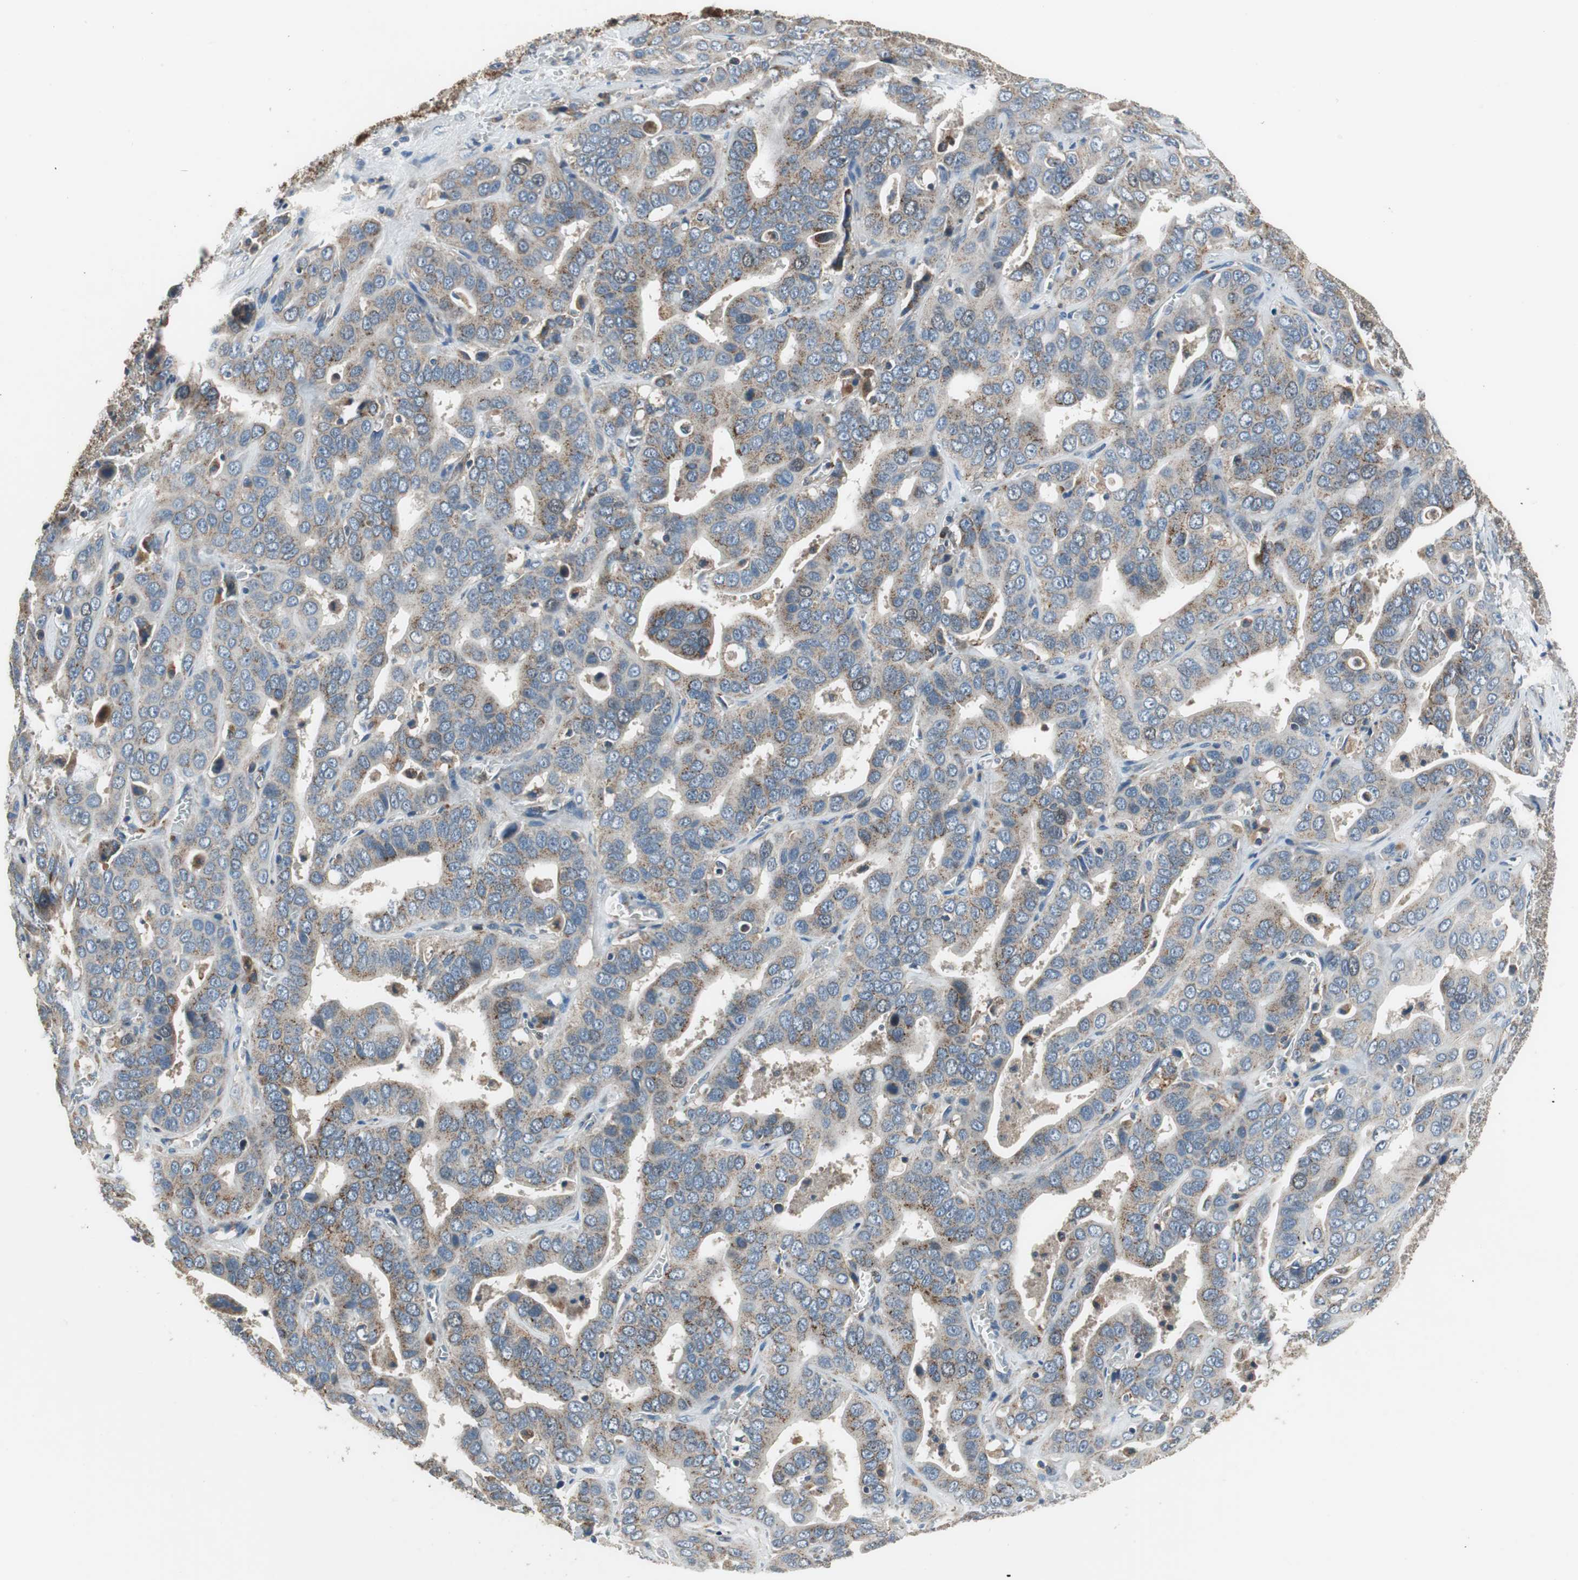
{"staining": {"intensity": "moderate", "quantity": ">75%", "location": "cytoplasmic/membranous"}, "tissue": "liver cancer", "cell_type": "Tumor cells", "image_type": "cancer", "snomed": [{"axis": "morphology", "description": "Cholangiocarcinoma"}, {"axis": "topography", "description": "Liver"}], "caption": "Liver cholangiocarcinoma stained for a protein displays moderate cytoplasmic/membranous positivity in tumor cells.", "gene": "PI4KB", "patient": {"sex": "female", "age": 52}}